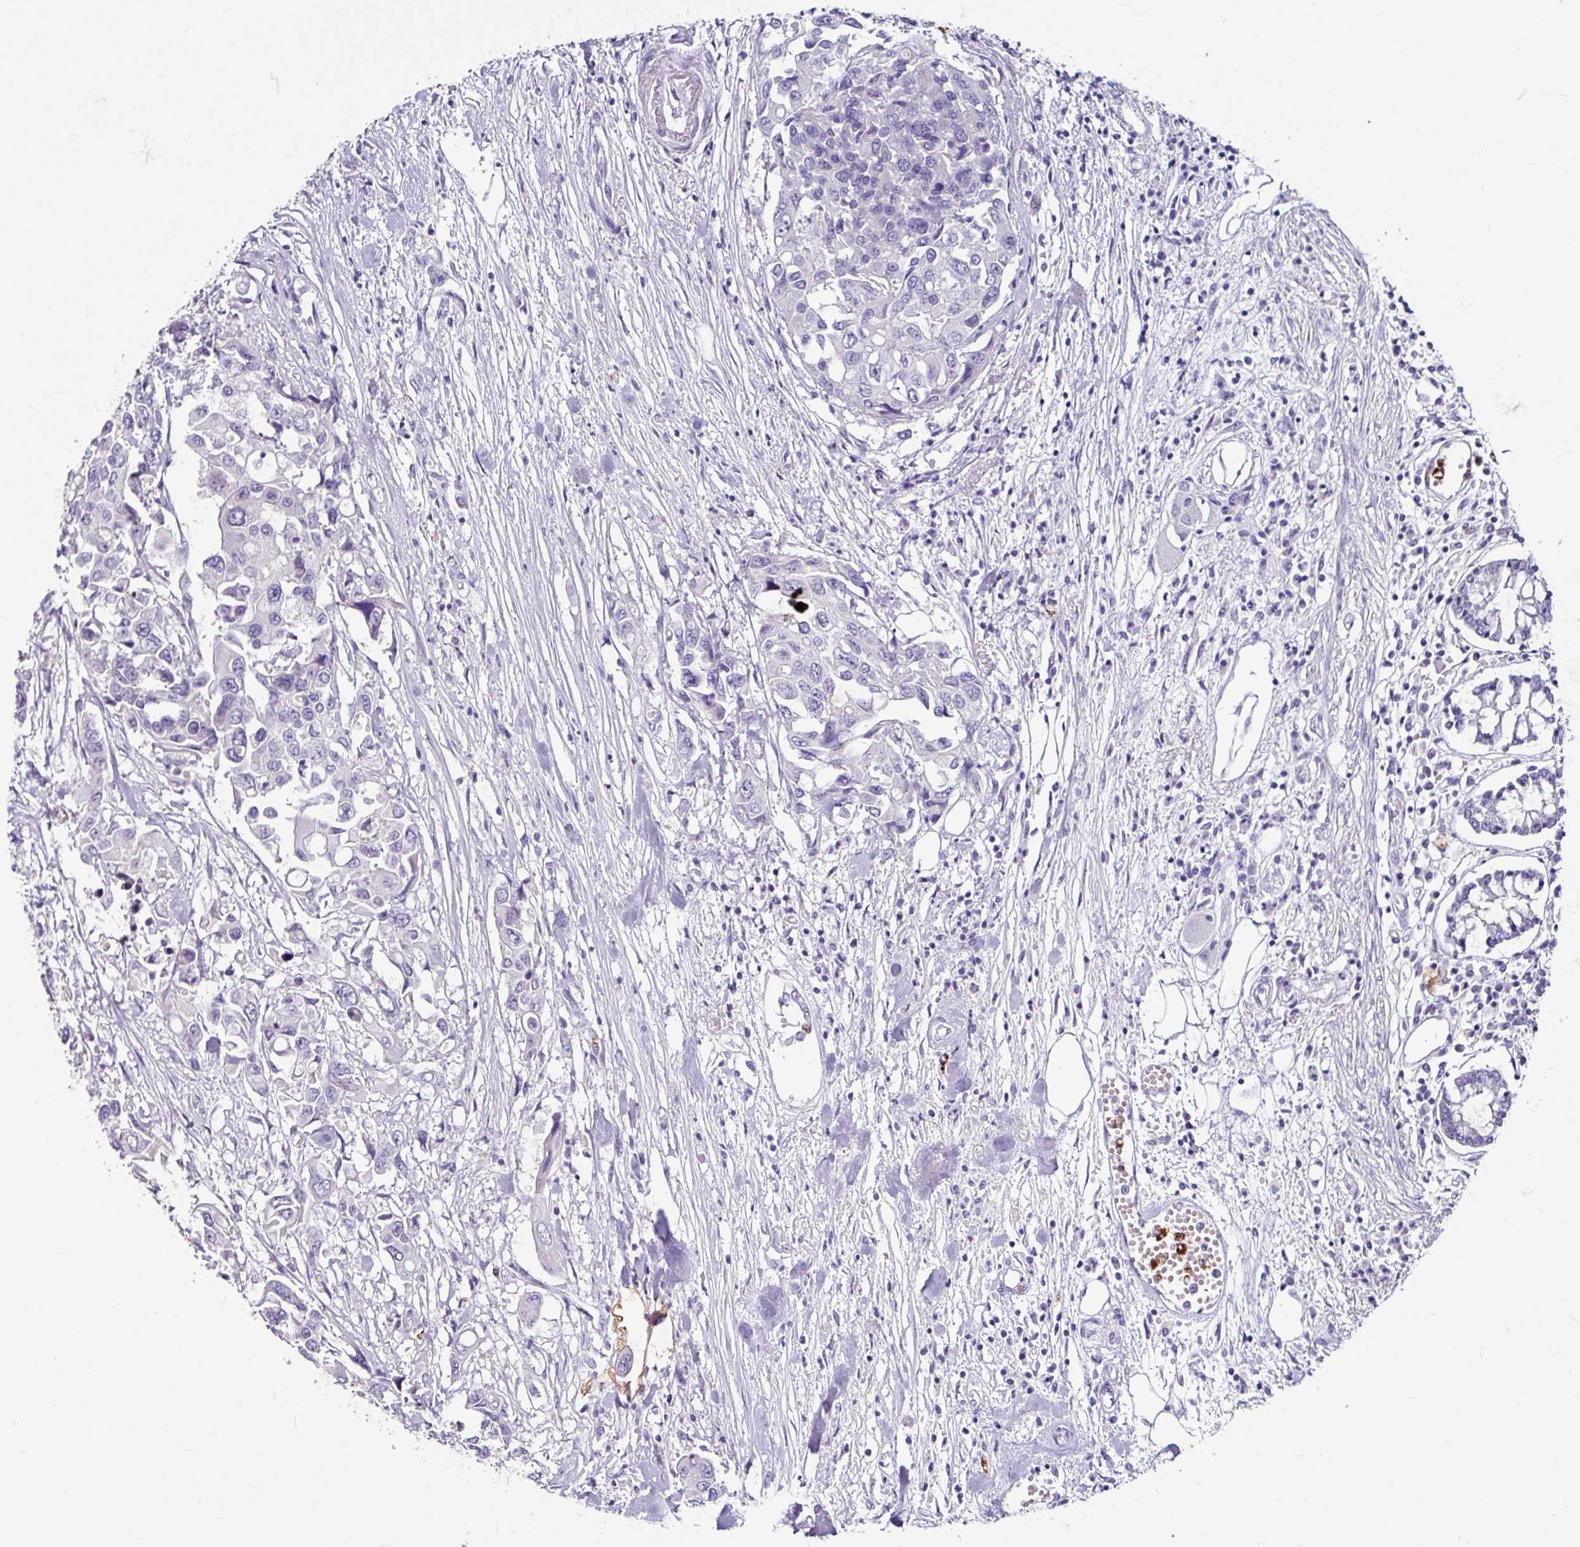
{"staining": {"intensity": "negative", "quantity": "none", "location": "none"}, "tissue": "colorectal cancer", "cell_type": "Tumor cells", "image_type": "cancer", "snomed": [{"axis": "morphology", "description": "Adenocarcinoma, NOS"}, {"axis": "topography", "description": "Colon"}], "caption": "DAB immunohistochemical staining of colorectal cancer reveals no significant staining in tumor cells.", "gene": "ANKRD1", "patient": {"sex": "male", "age": 77}}